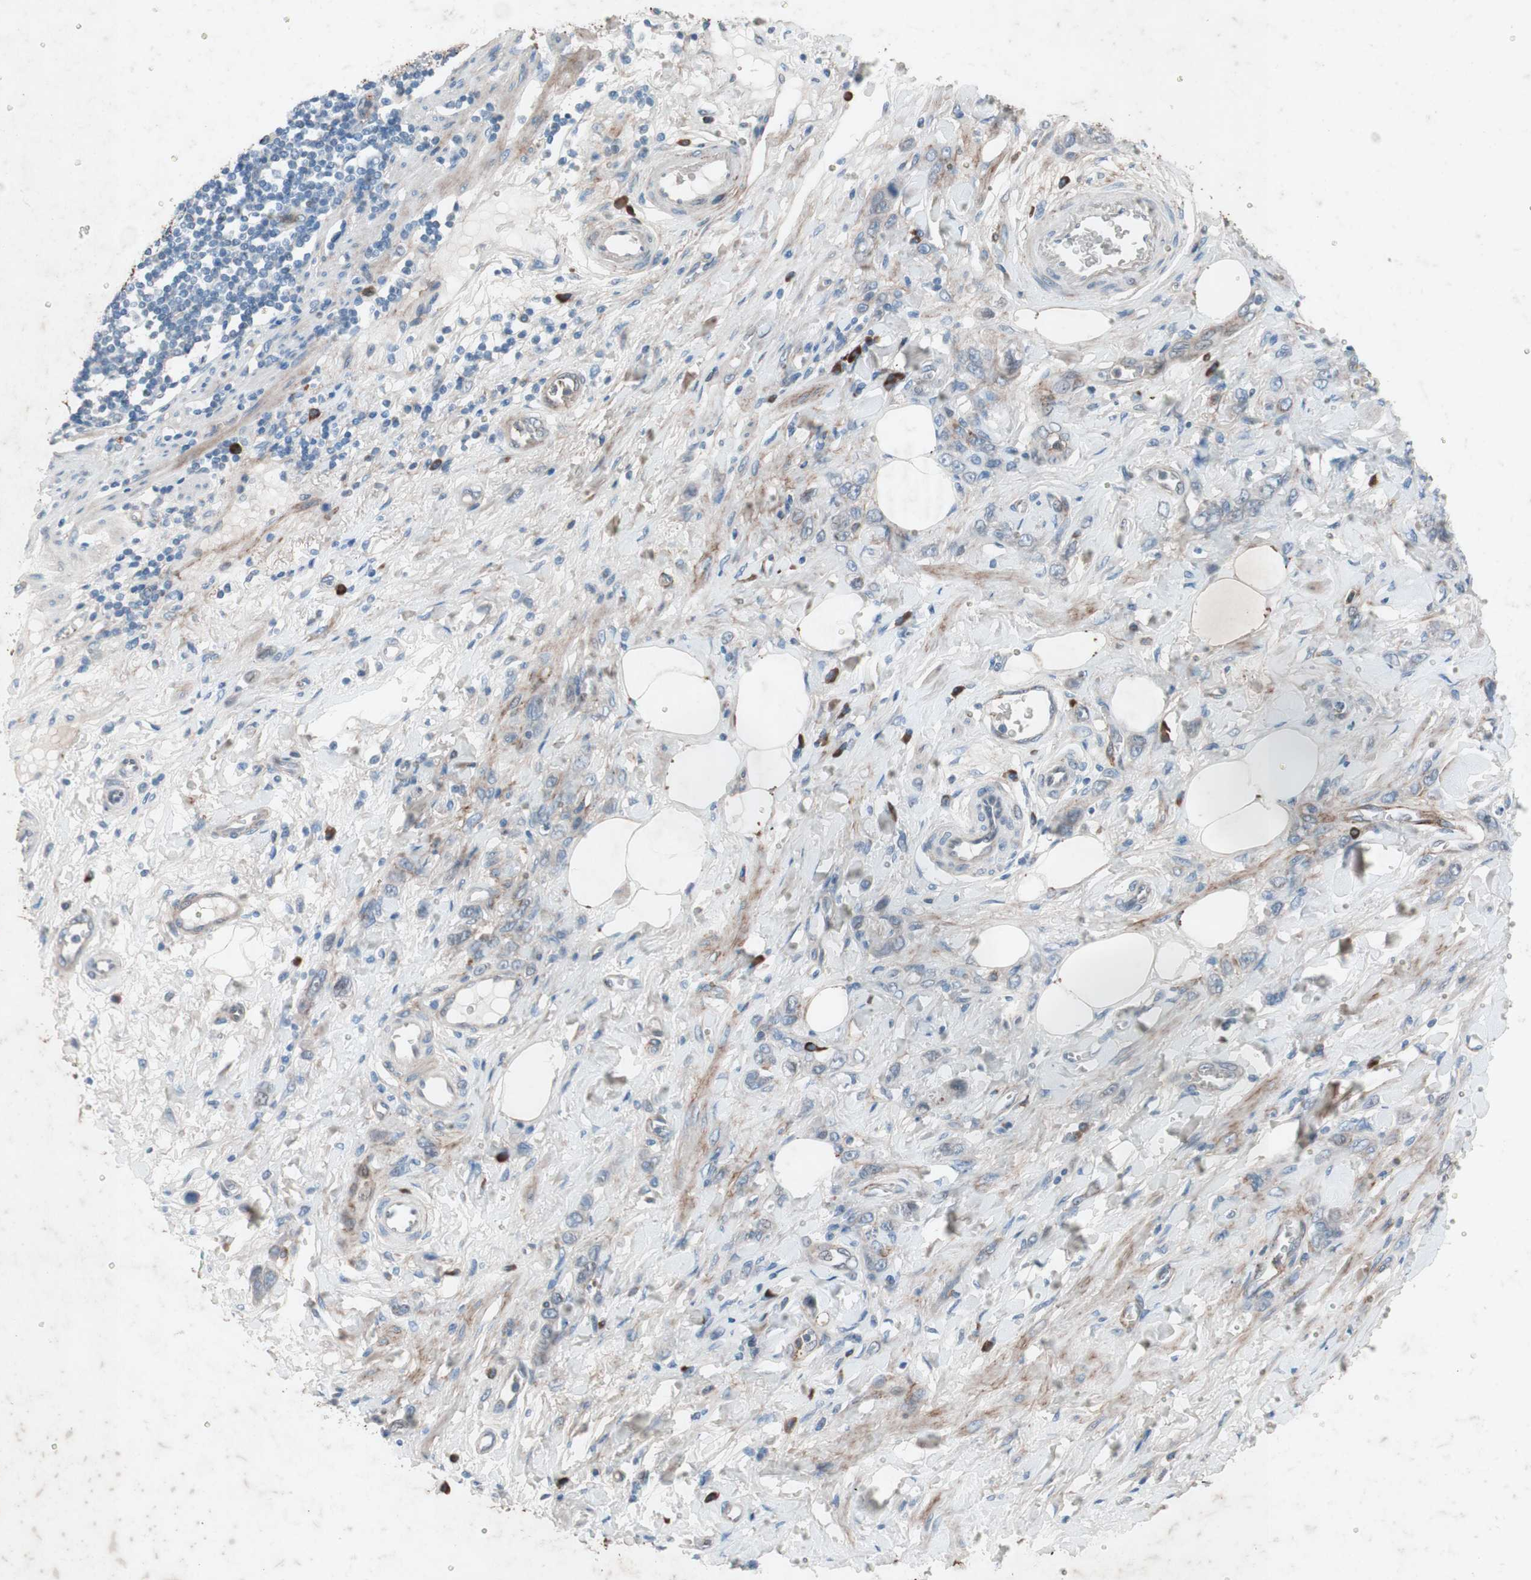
{"staining": {"intensity": "weak", "quantity": "<25%", "location": "cytoplasmic/membranous"}, "tissue": "stomach cancer", "cell_type": "Tumor cells", "image_type": "cancer", "snomed": [{"axis": "morphology", "description": "Adenocarcinoma, NOS"}, {"axis": "topography", "description": "Stomach"}], "caption": "High magnification brightfield microscopy of adenocarcinoma (stomach) stained with DAB (brown) and counterstained with hematoxylin (blue): tumor cells show no significant expression.", "gene": "GRB7", "patient": {"sex": "male", "age": 82}}